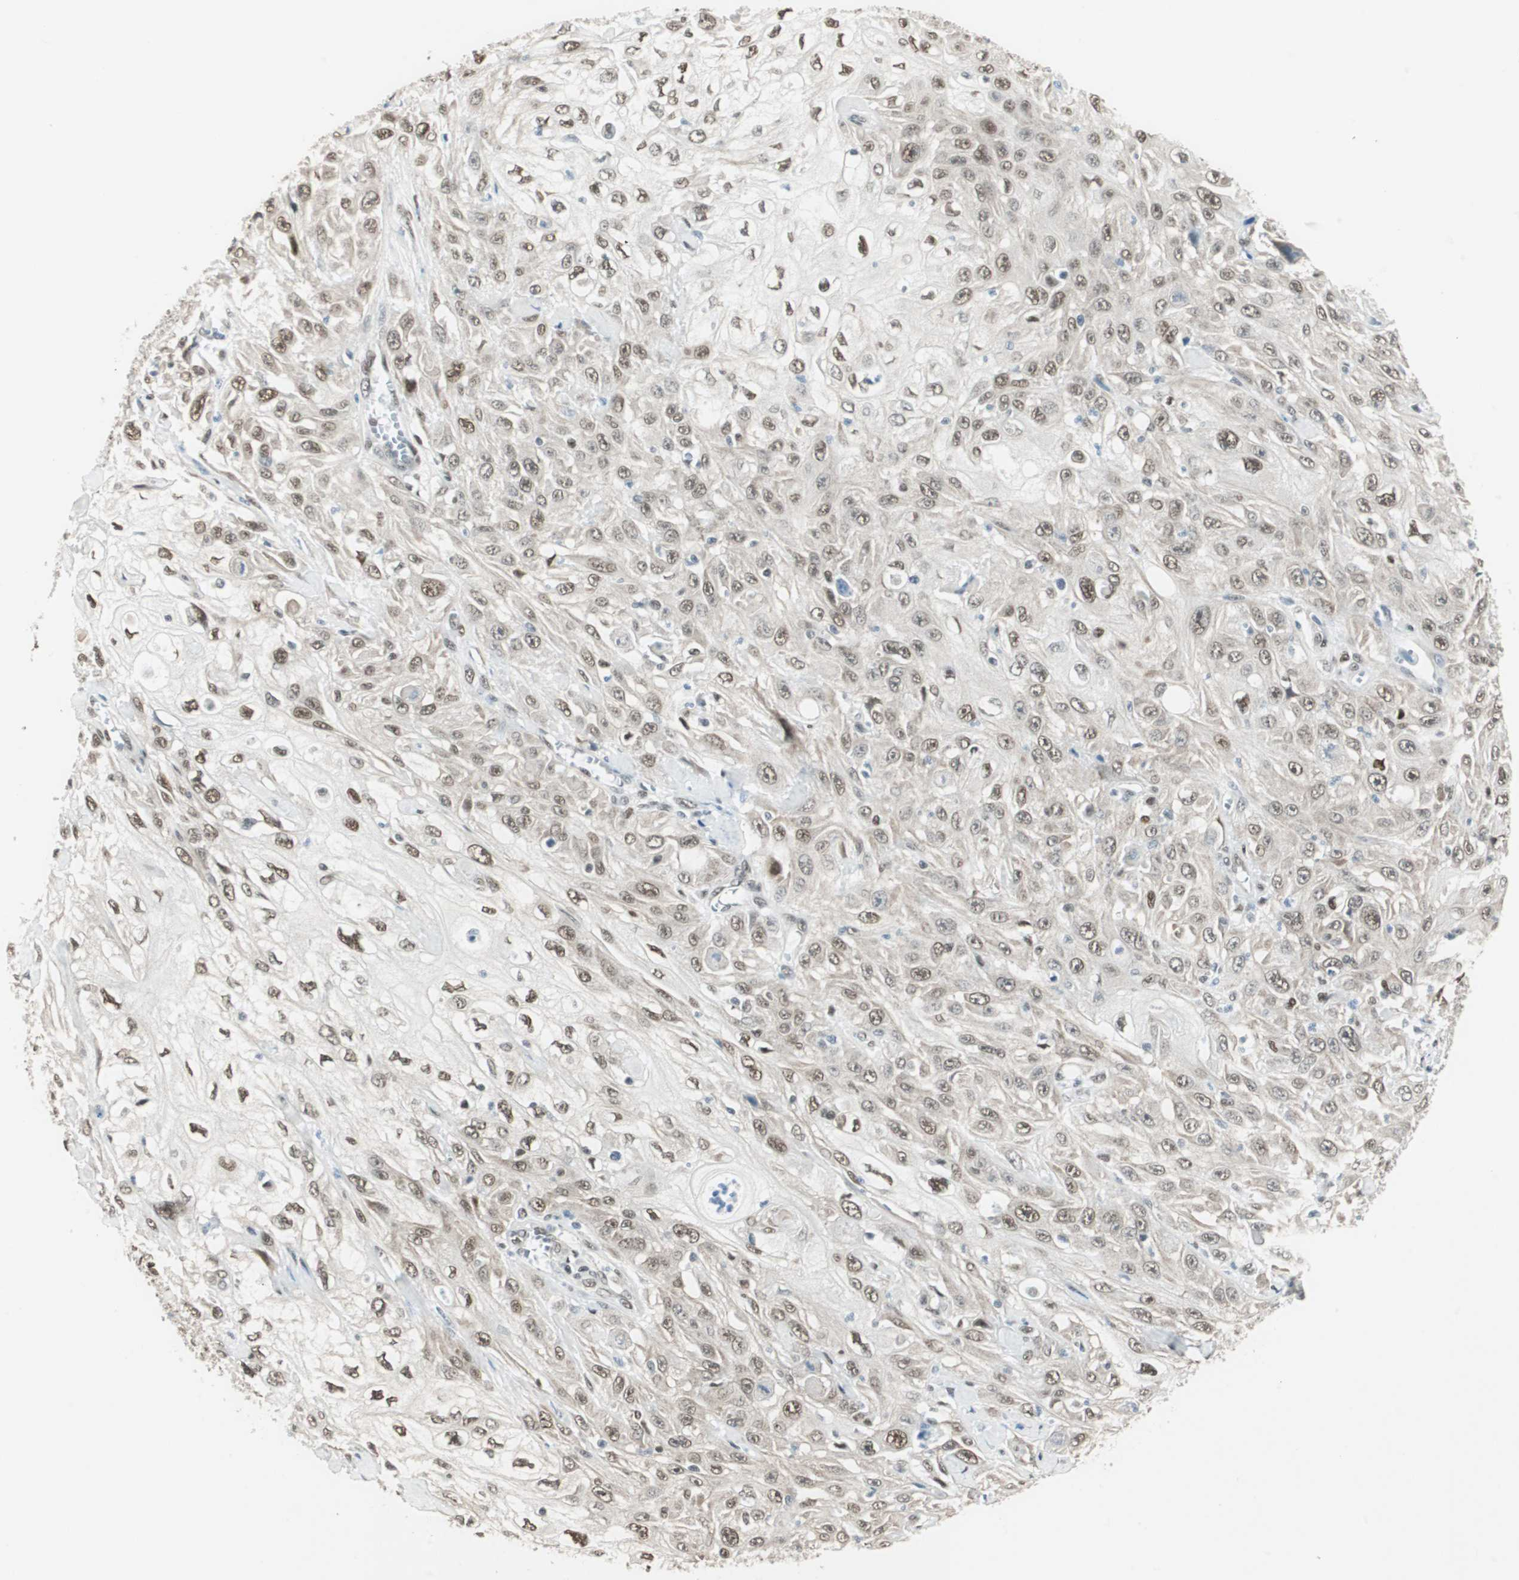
{"staining": {"intensity": "moderate", "quantity": ">75%", "location": "cytoplasmic/membranous,nuclear"}, "tissue": "skin cancer", "cell_type": "Tumor cells", "image_type": "cancer", "snomed": [{"axis": "morphology", "description": "Squamous cell carcinoma, NOS"}, {"axis": "morphology", "description": "Squamous cell carcinoma, metastatic, NOS"}, {"axis": "topography", "description": "Skin"}, {"axis": "topography", "description": "Lymph node"}], "caption": "This is a photomicrograph of immunohistochemistry staining of metastatic squamous cell carcinoma (skin), which shows moderate positivity in the cytoplasmic/membranous and nuclear of tumor cells.", "gene": "ZBTB17", "patient": {"sex": "male", "age": 75}}